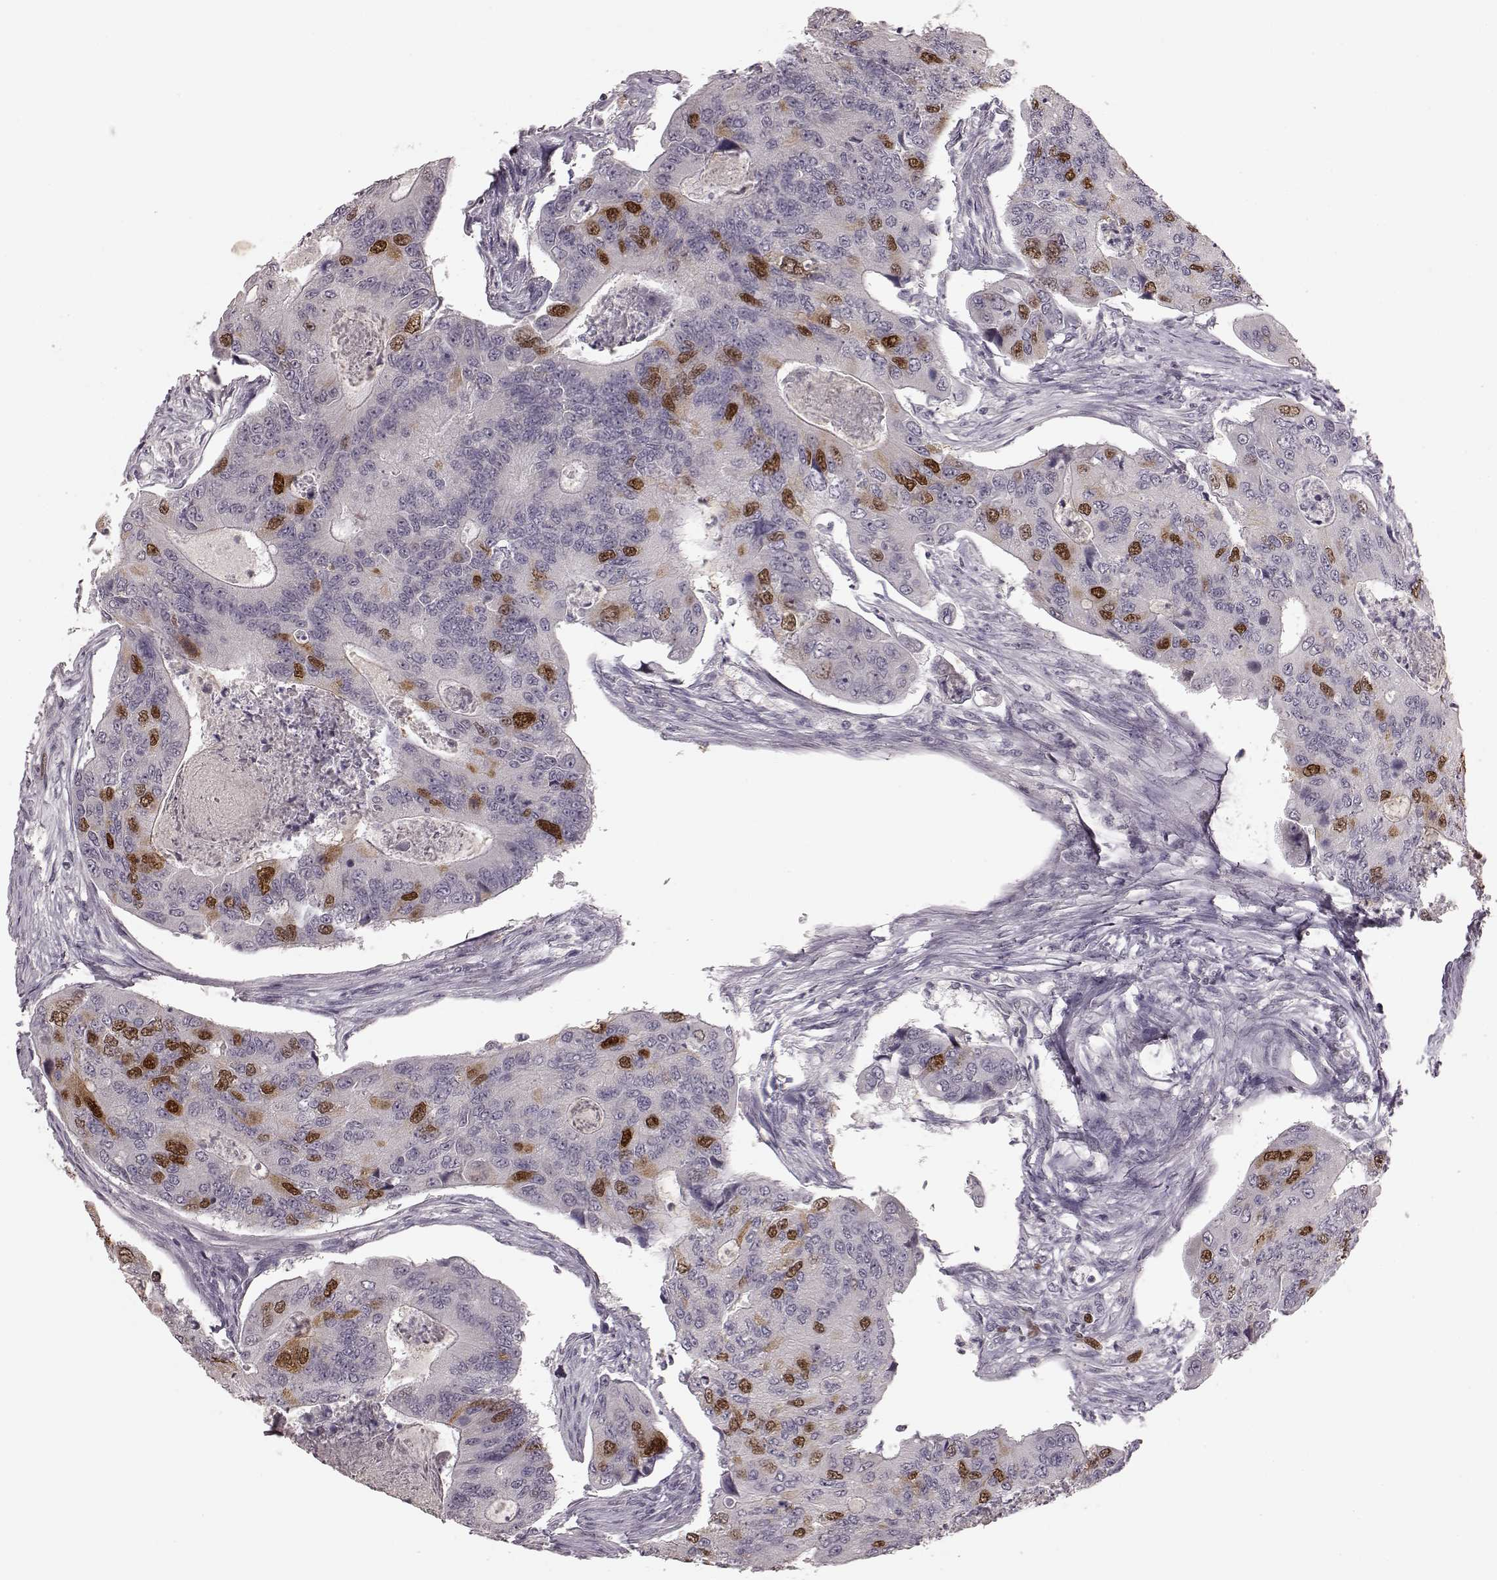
{"staining": {"intensity": "strong", "quantity": "<25%", "location": "nuclear"}, "tissue": "colorectal cancer", "cell_type": "Tumor cells", "image_type": "cancer", "snomed": [{"axis": "morphology", "description": "Adenocarcinoma, NOS"}, {"axis": "topography", "description": "Colon"}], "caption": "A medium amount of strong nuclear expression is identified in about <25% of tumor cells in colorectal adenocarcinoma tissue. The staining is performed using DAB brown chromogen to label protein expression. The nuclei are counter-stained blue using hematoxylin.", "gene": "CCNA2", "patient": {"sex": "female", "age": 67}}